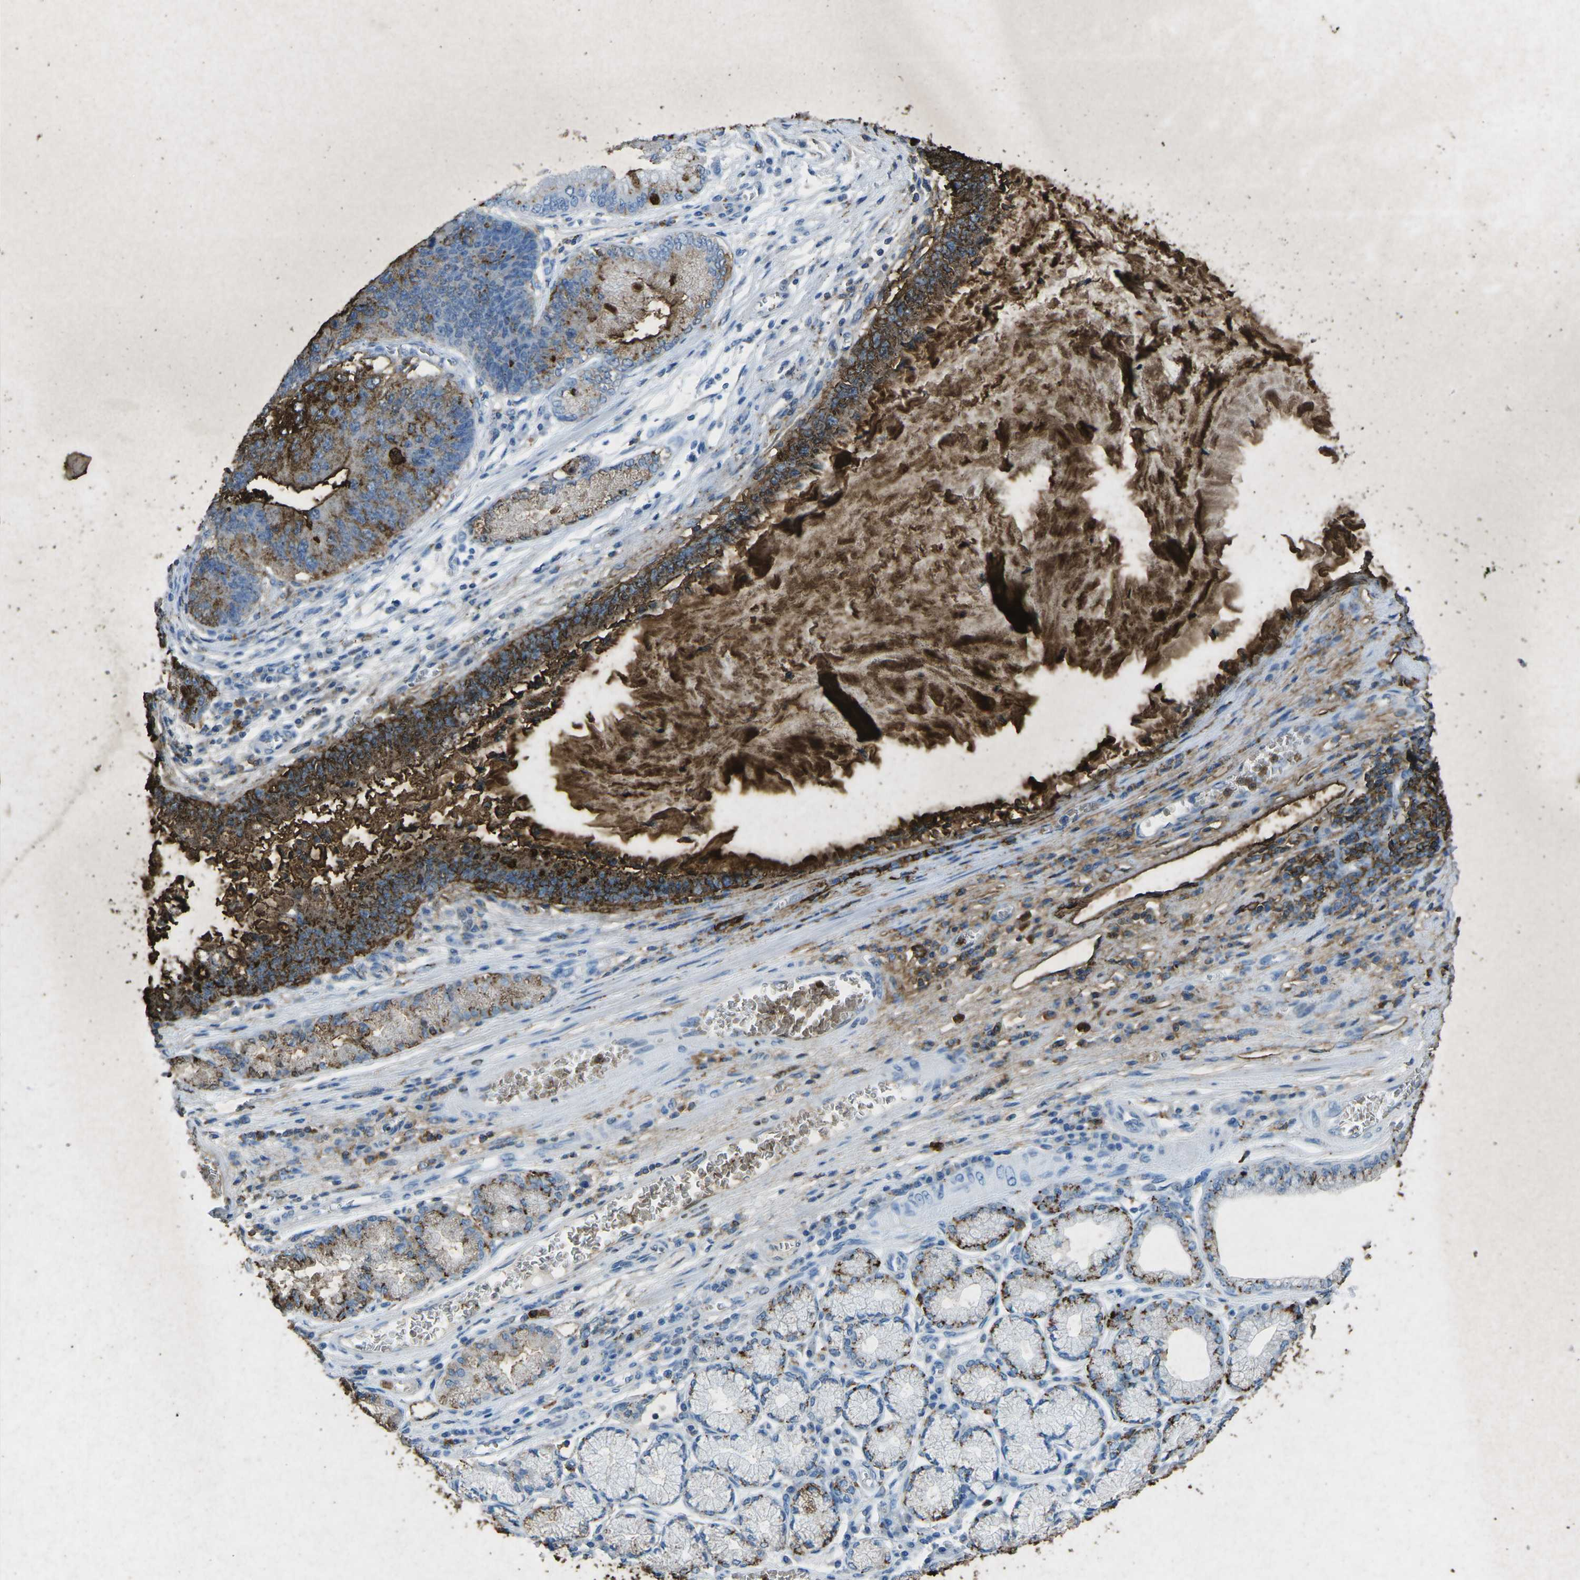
{"staining": {"intensity": "strong", "quantity": ">75%", "location": "cytoplasmic/membranous"}, "tissue": "stomach cancer", "cell_type": "Tumor cells", "image_type": "cancer", "snomed": [{"axis": "morphology", "description": "Adenocarcinoma, NOS"}, {"axis": "topography", "description": "Stomach"}], "caption": "A photomicrograph of human stomach cancer (adenocarcinoma) stained for a protein shows strong cytoplasmic/membranous brown staining in tumor cells. Ihc stains the protein of interest in brown and the nuclei are stained blue.", "gene": "CTAGE1", "patient": {"sex": "male", "age": 59}}